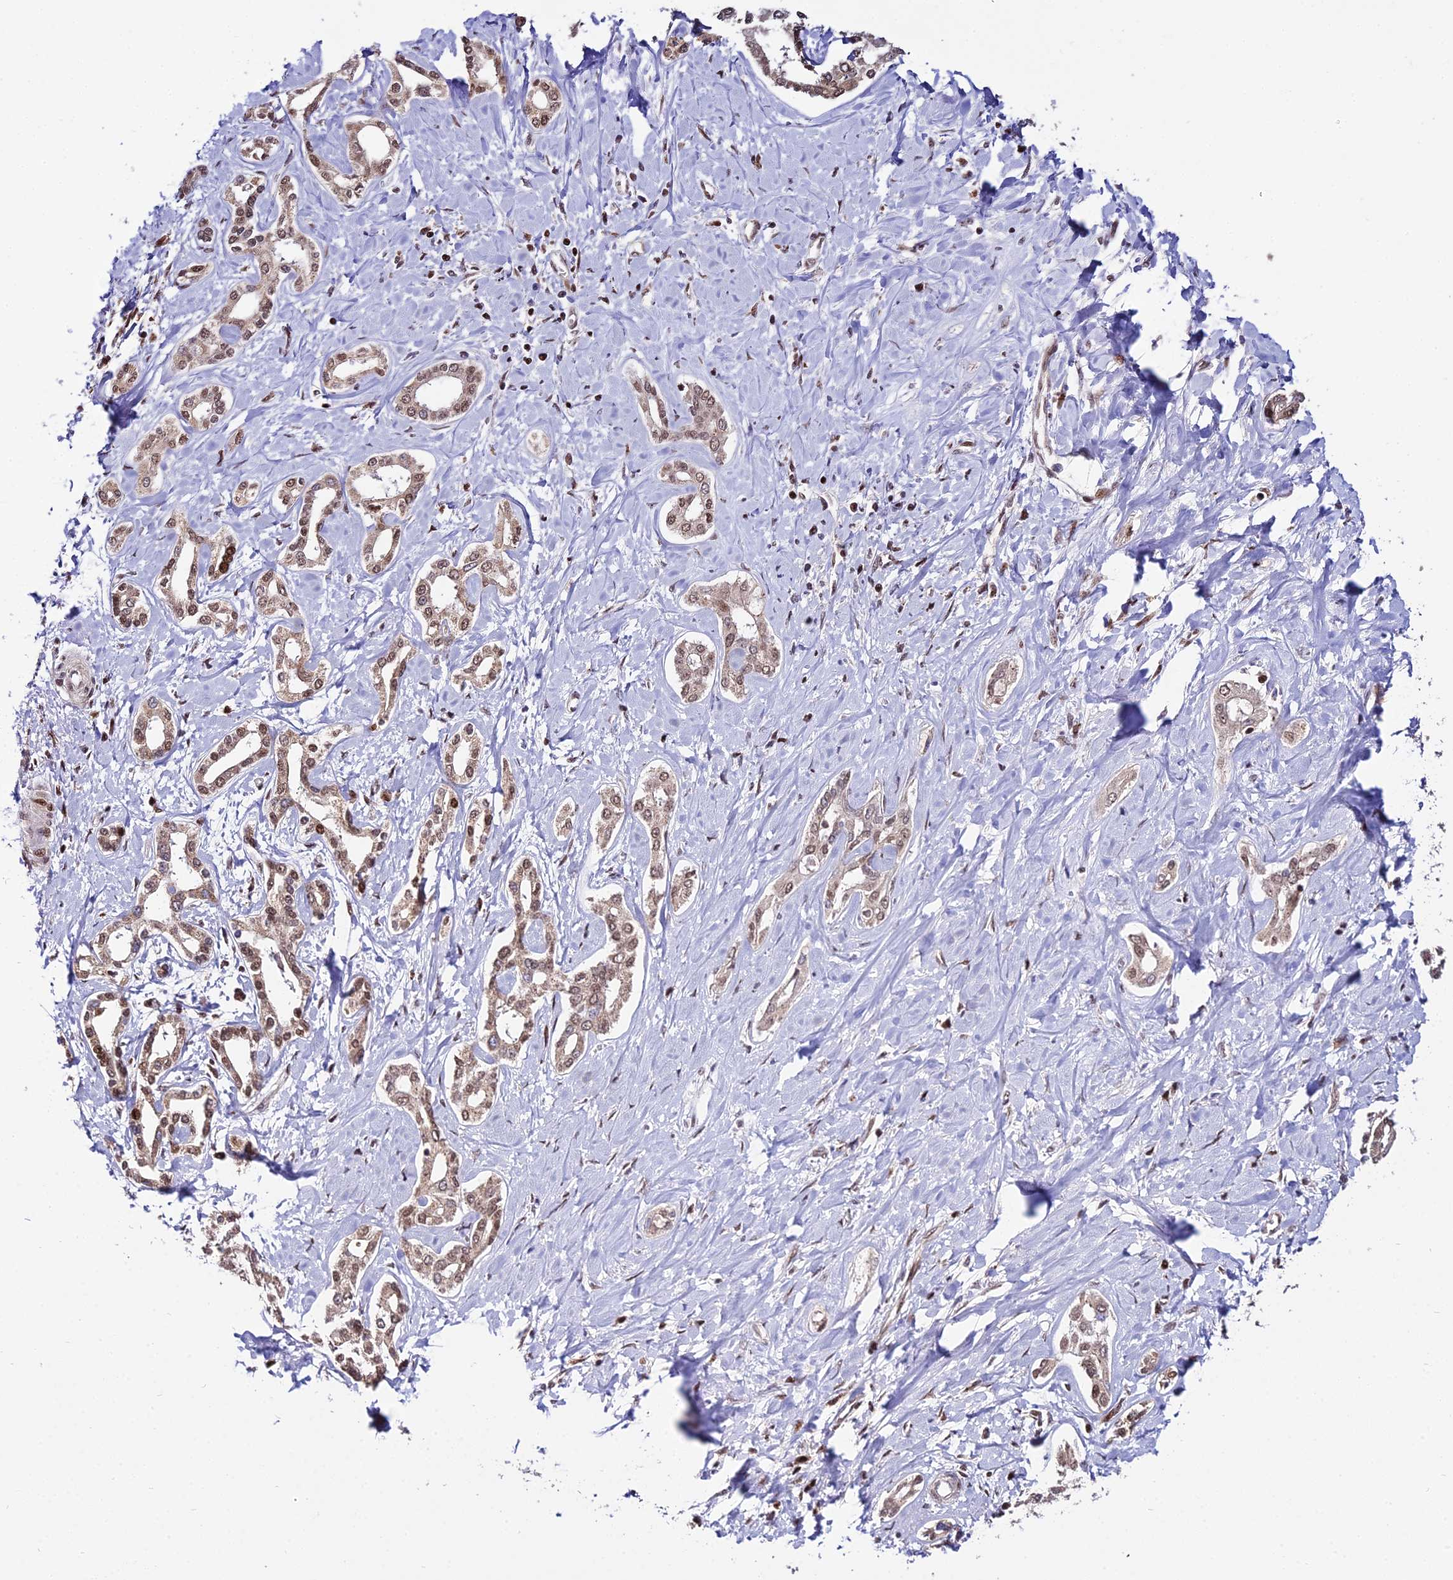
{"staining": {"intensity": "weak", "quantity": ">75%", "location": "nuclear"}, "tissue": "liver cancer", "cell_type": "Tumor cells", "image_type": "cancer", "snomed": [{"axis": "morphology", "description": "Cholangiocarcinoma"}, {"axis": "topography", "description": "Liver"}], "caption": "Immunohistochemistry (IHC) (DAB (3,3'-diaminobenzidine)) staining of liver cancer shows weak nuclear protein positivity in approximately >75% of tumor cells.", "gene": "CIB3", "patient": {"sex": "female", "age": 77}}